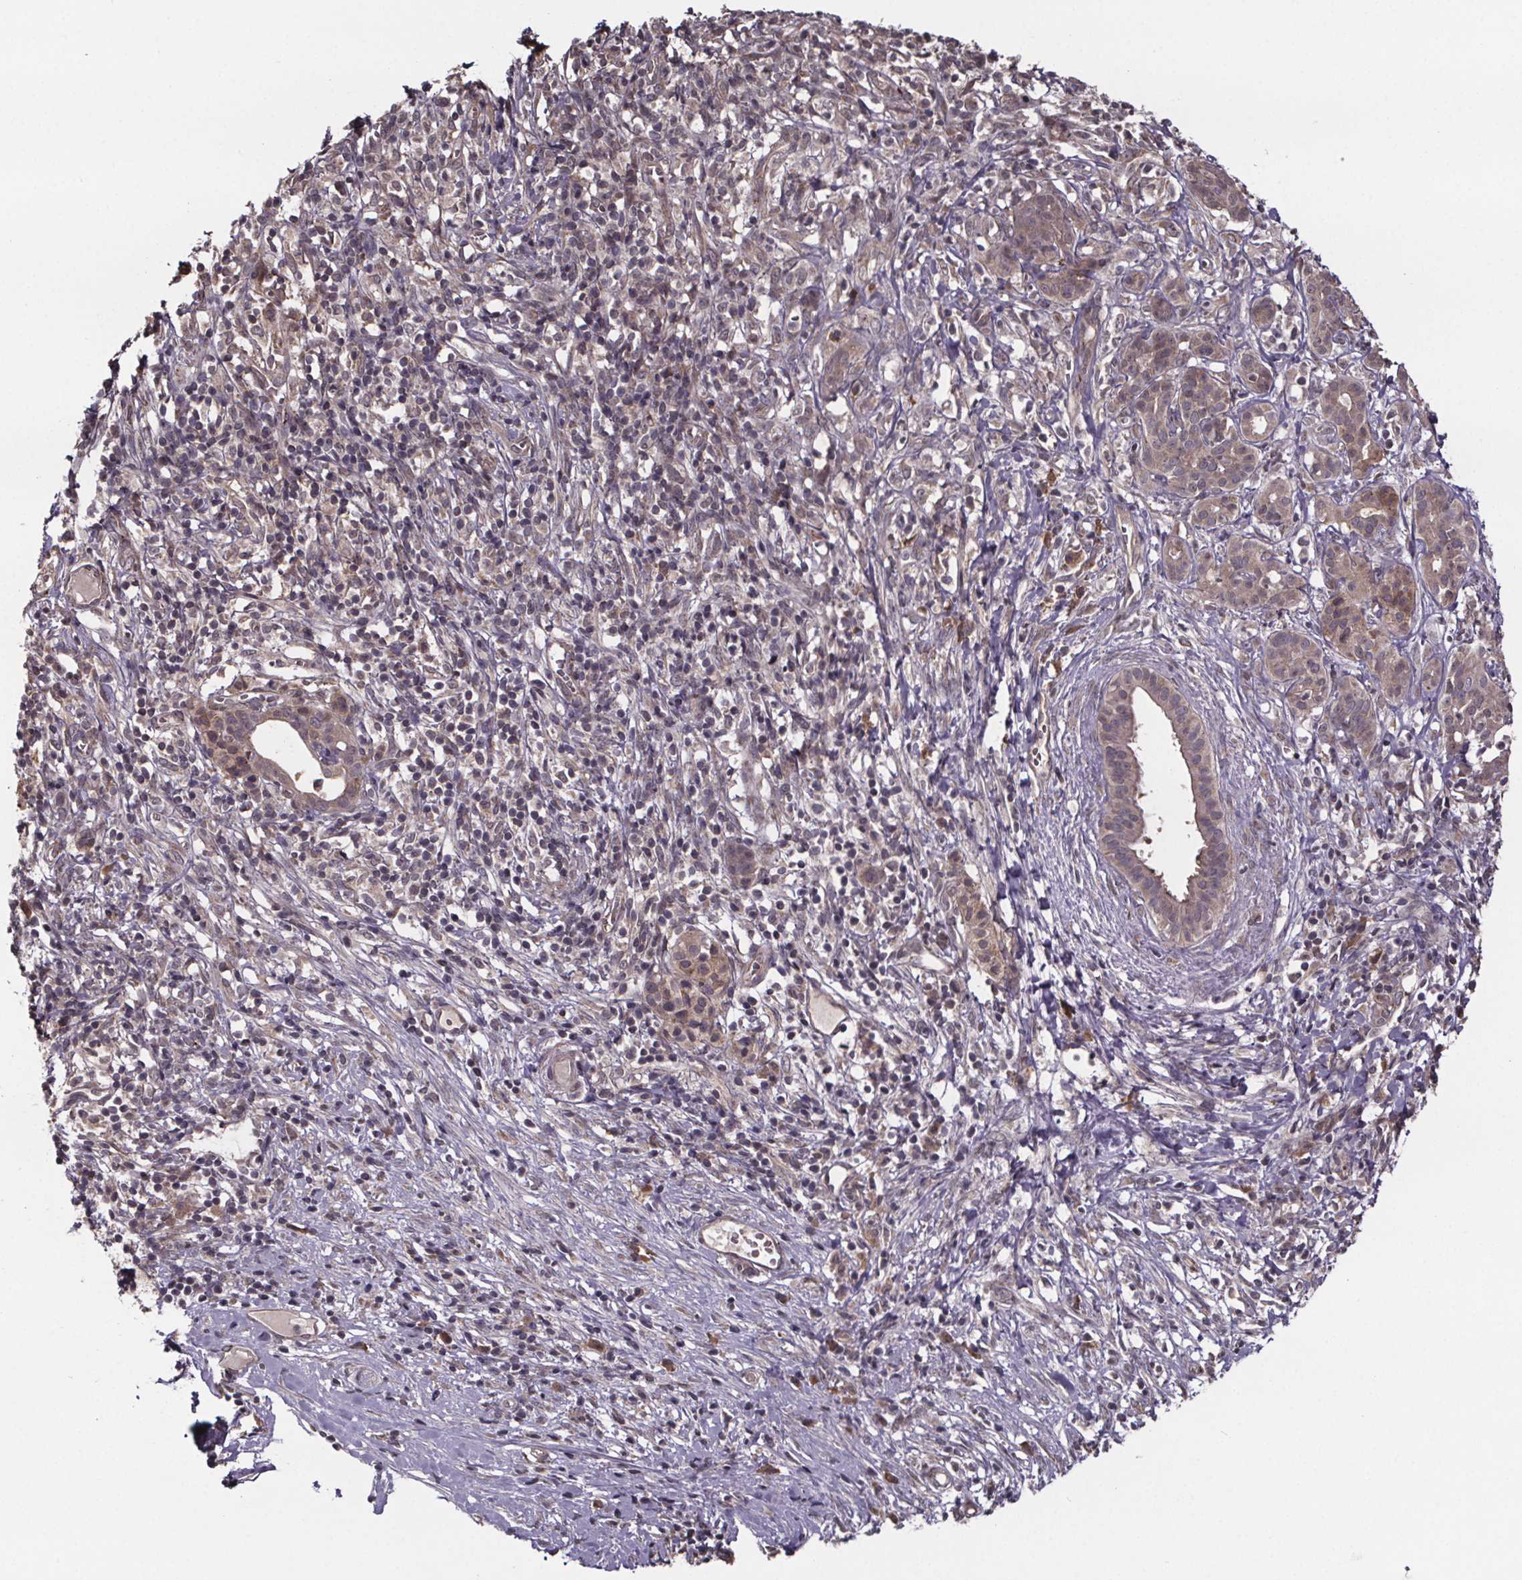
{"staining": {"intensity": "weak", "quantity": ">75%", "location": "cytoplasmic/membranous"}, "tissue": "pancreatic cancer", "cell_type": "Tumor cells", "image_type": "cancer", "snomed": [{"axis": "morphology", "description": "Adenocarcinoma, NOS"}, {"axis": "topography", "description": "Pancreas"}], "caption": "Pancreatic cancer (adenocarcinoma) stained with a brown dye displays weak cytoplasmic/membranous positive staining in about >75% of tumor cells.", "gene": "SAT1", "patient": {"sex": "male", "age": 61}}